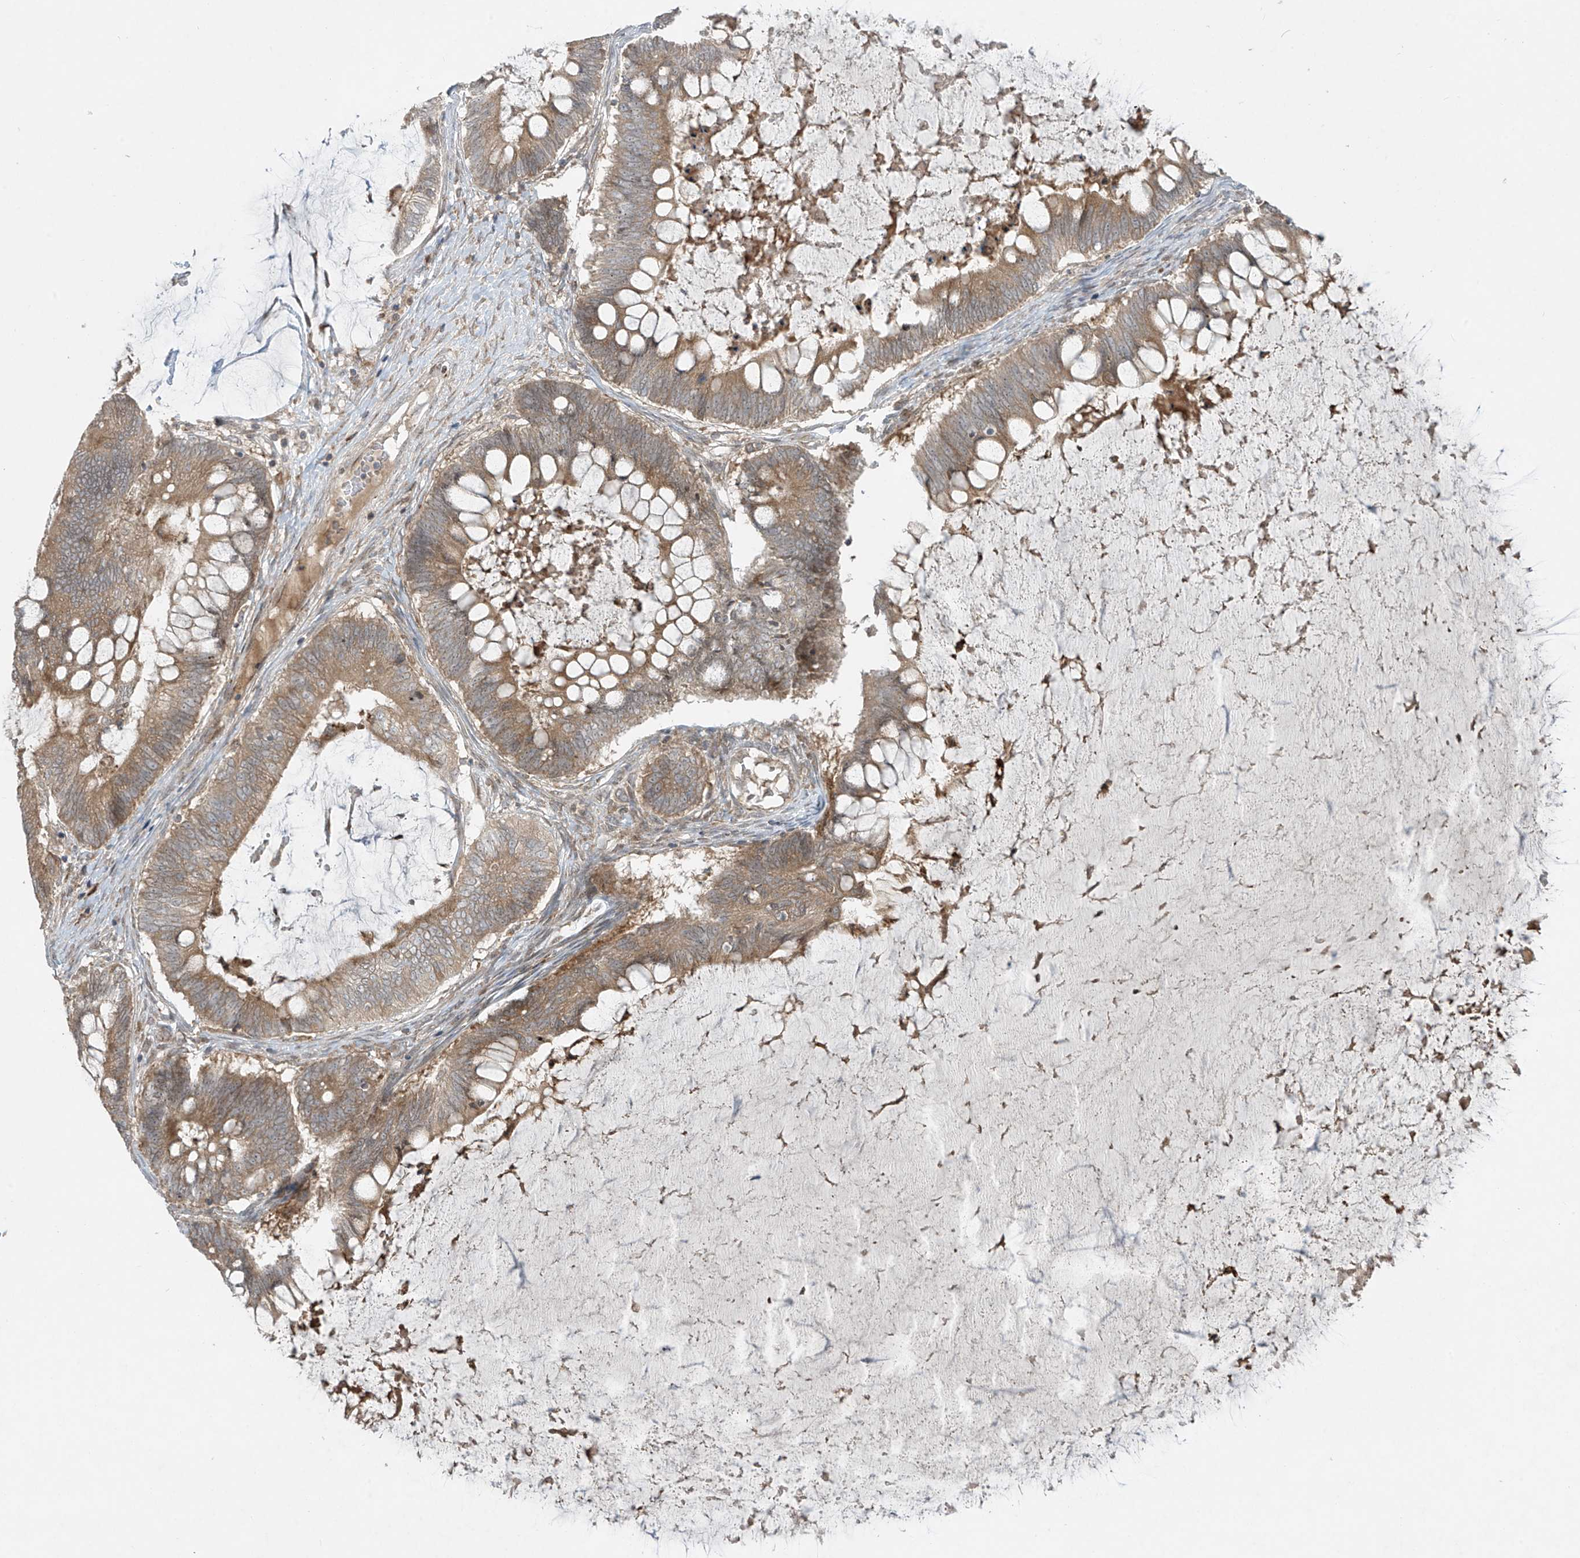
{"staining": {"intensity": "moderate", "quantity": ">75%", "location": "cytoplasmic/membranous"}, "tissue": "ovarian cancer", "cell_type": "Tumor cells", "image_type": "cancer", "snomed": [{"axis": "morphology", "description": "Cystadenocarcinoma, mucinous, NOS"}, {"axis": "topography", "description": "Ovary"}], "caption": "A photomicrograph of ovarian mucinous cystadenocarcinoma stained for a protein demonstrates moderate cytoplasmic/membranous brown staining in tumor cells.", "gene": "PPAT", "patient": {"sex": "female", "age": 61}}